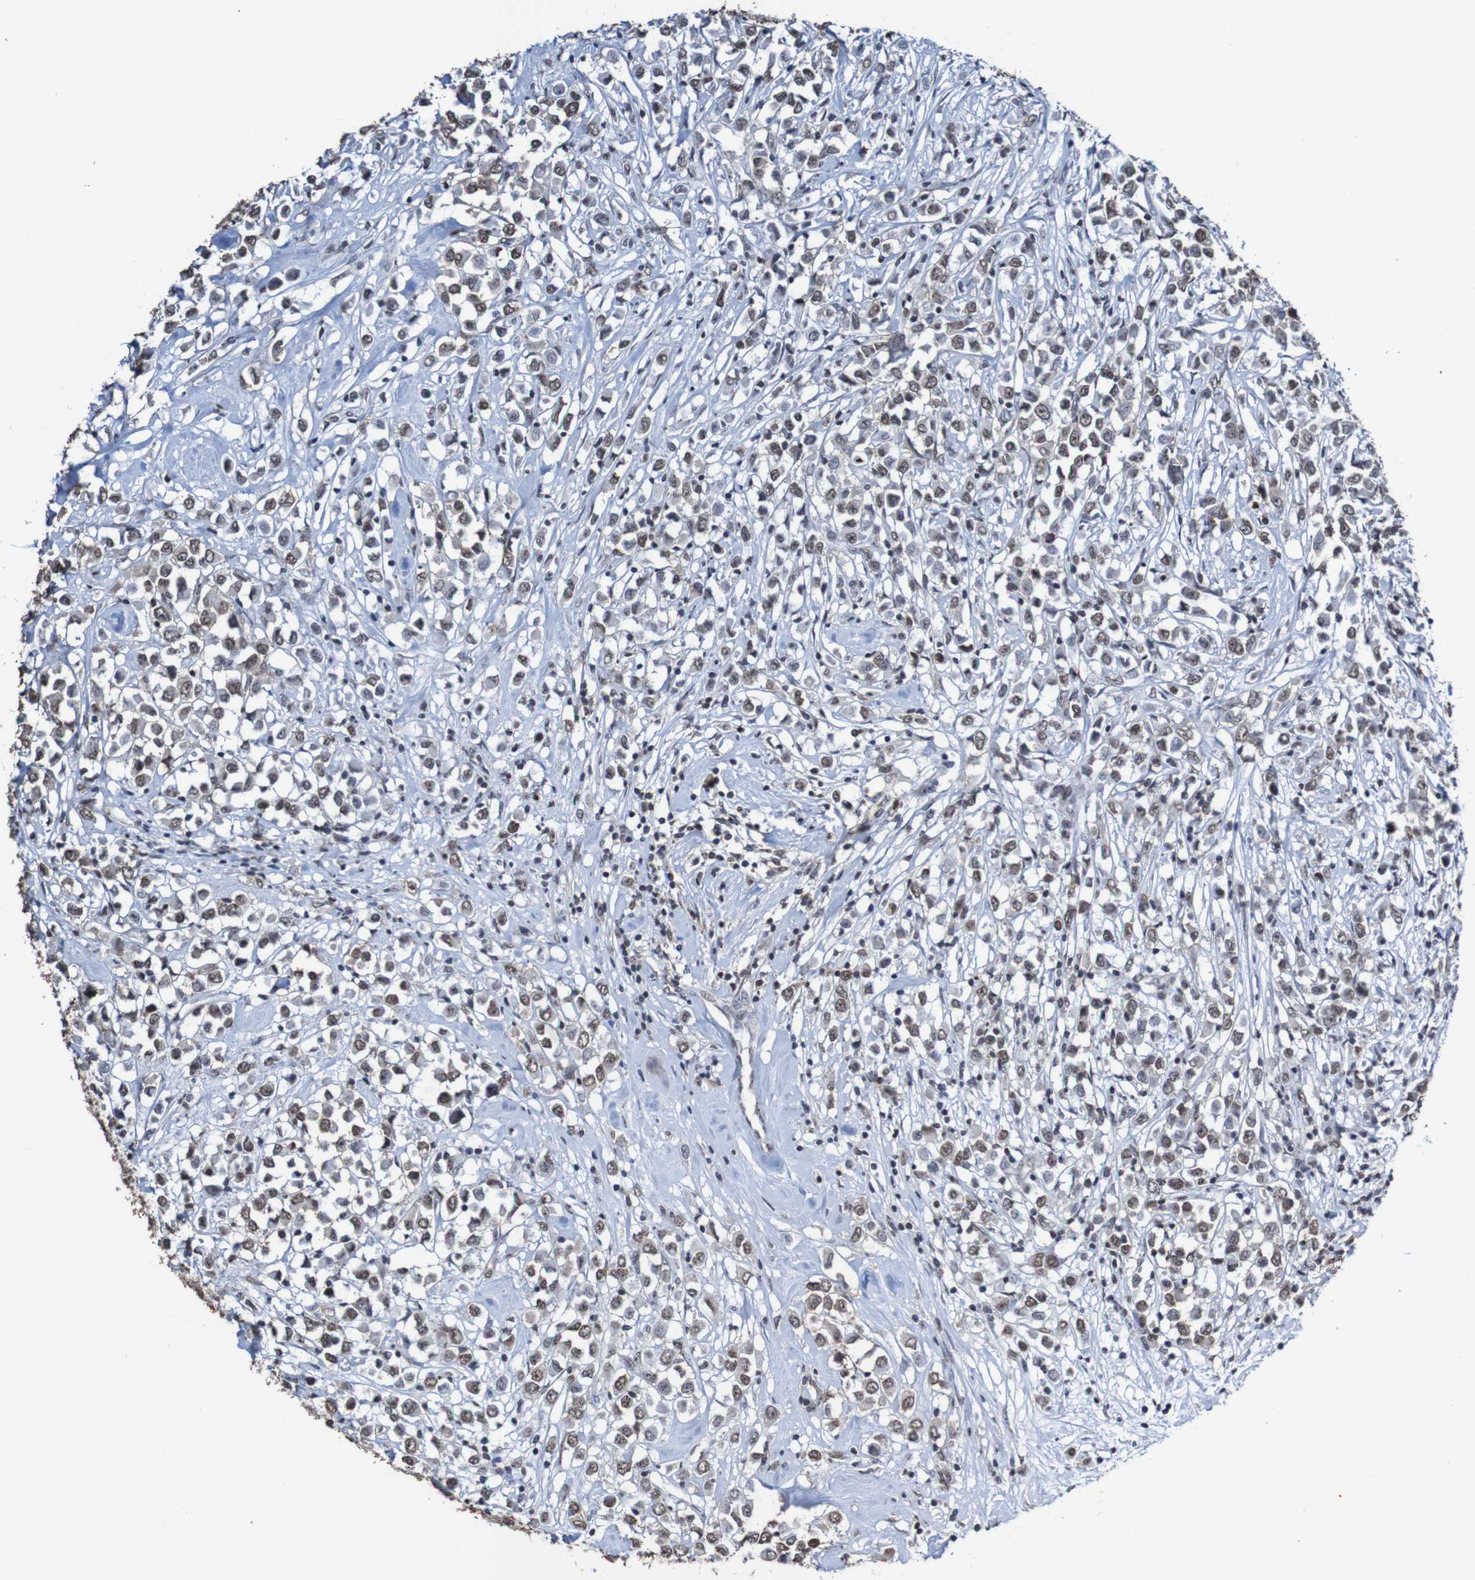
{"staining": {"intensity": "moderate", "quantity": ">75%", "location": "nuclear"}, "tissue": "breast cancer", "cell_type": "Tumor cells", "image_type": "cancer", "snomed": [{"axis": "morphology", "description": "Duct carcinoma"}, {"axis": "topography", "description": "Breast"}], "caption": "About >75% of tumor cells in breast invasive ductal carcinoma demonstrate moderate nuclear protein expression as visualized by brown immunohistochemical staining.", "gene": "GFI1", "patient": {"sex": "female", "age": 61}}